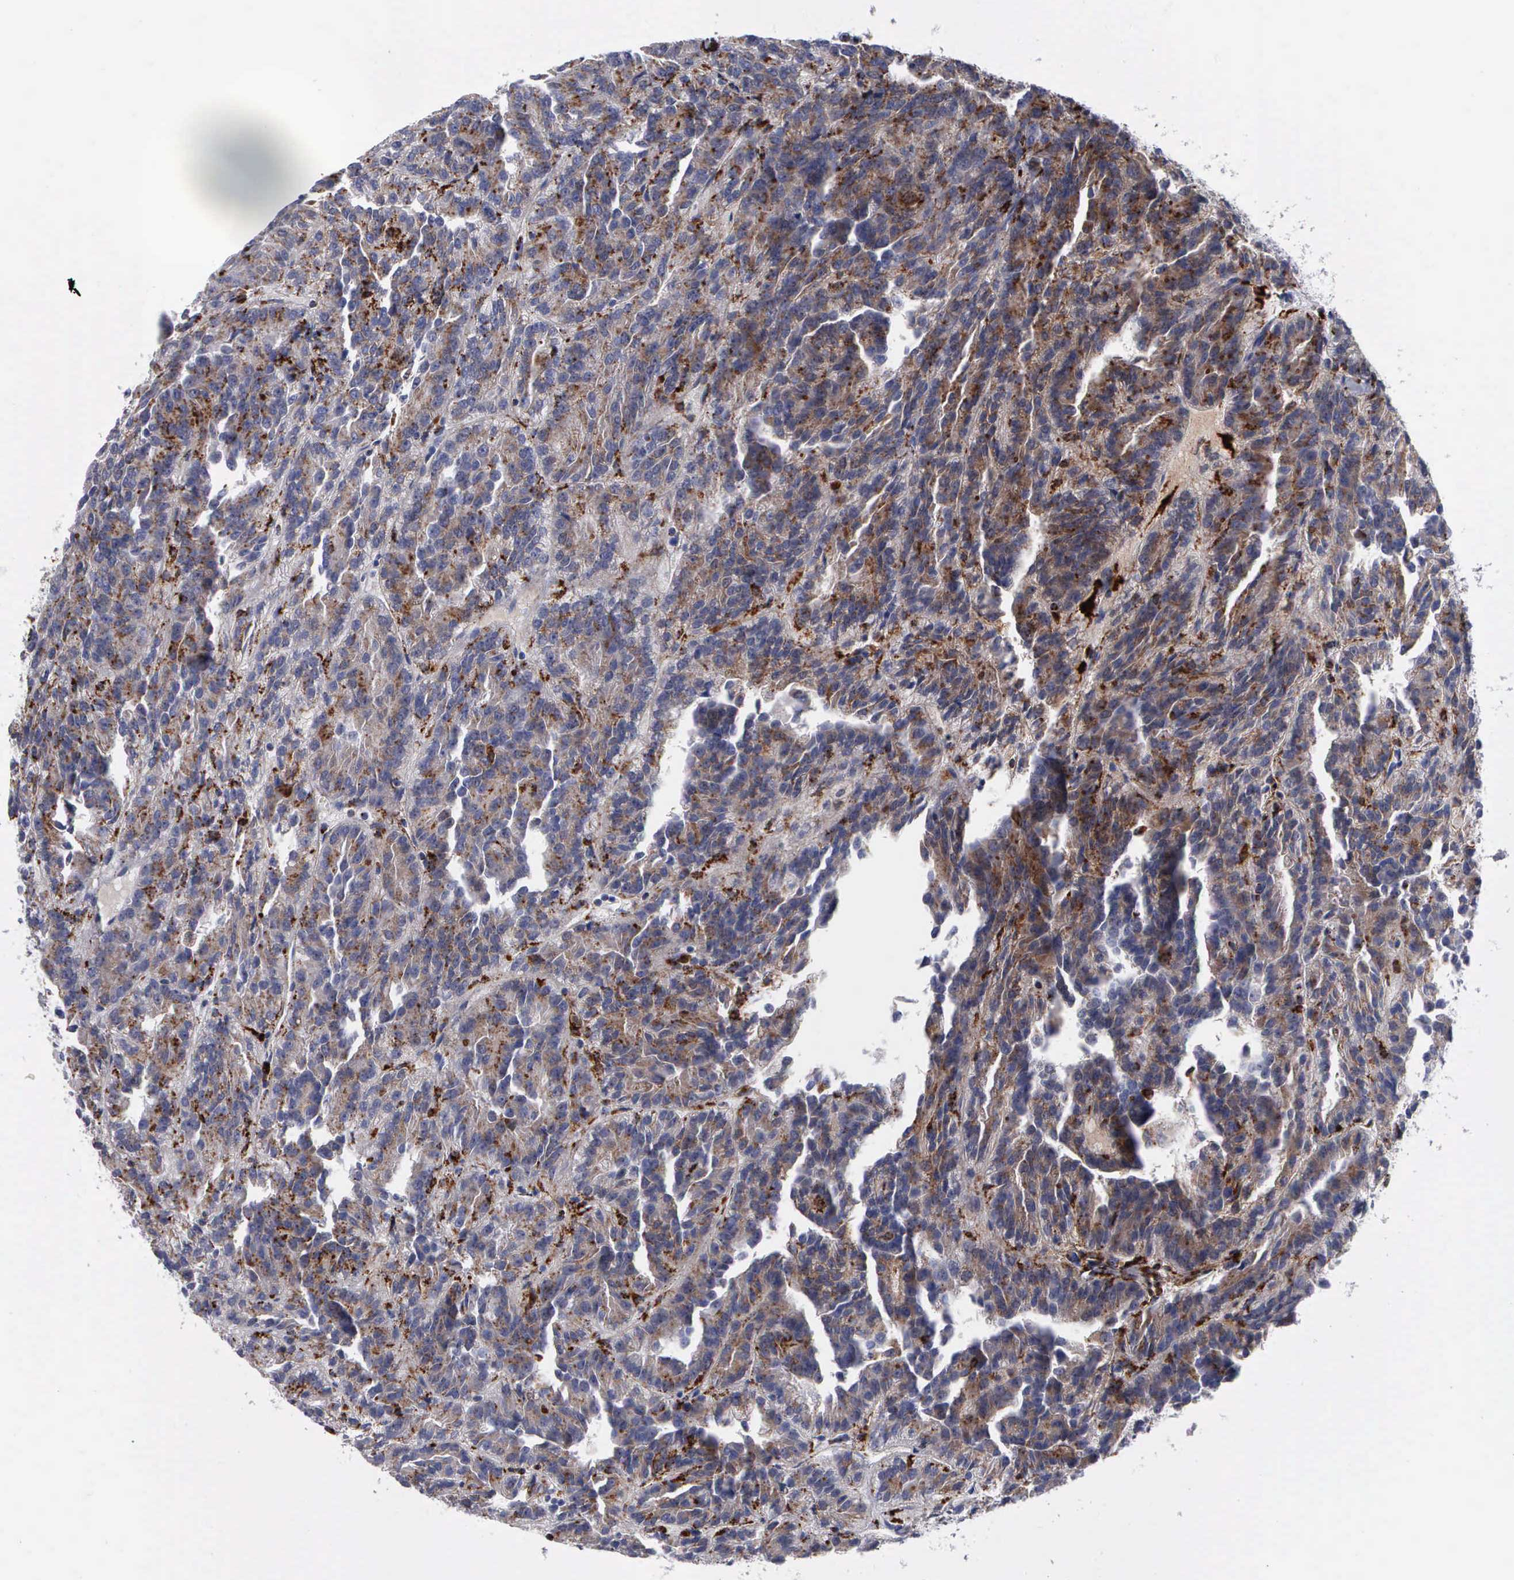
{"staining": {"intensity": "strong", "quantity": ">75%", "location": "cytoplasmic/membranous"}, "tissue": "renal cancer", "cell_type": "Tumor cells", "image_type": "cancer", "snomed": [{"axis": "morphology", "description": "Adenocarcinoma, NOS"}, {"axis": "topography", "description": "Kidney"}], "caption": "Human renal cancer (adenocarcinoma) stained with a protein marker reveals strong staining in tumor cells.", "gene": "CTSH", "patient": {"sex": "male", "age": 46}}